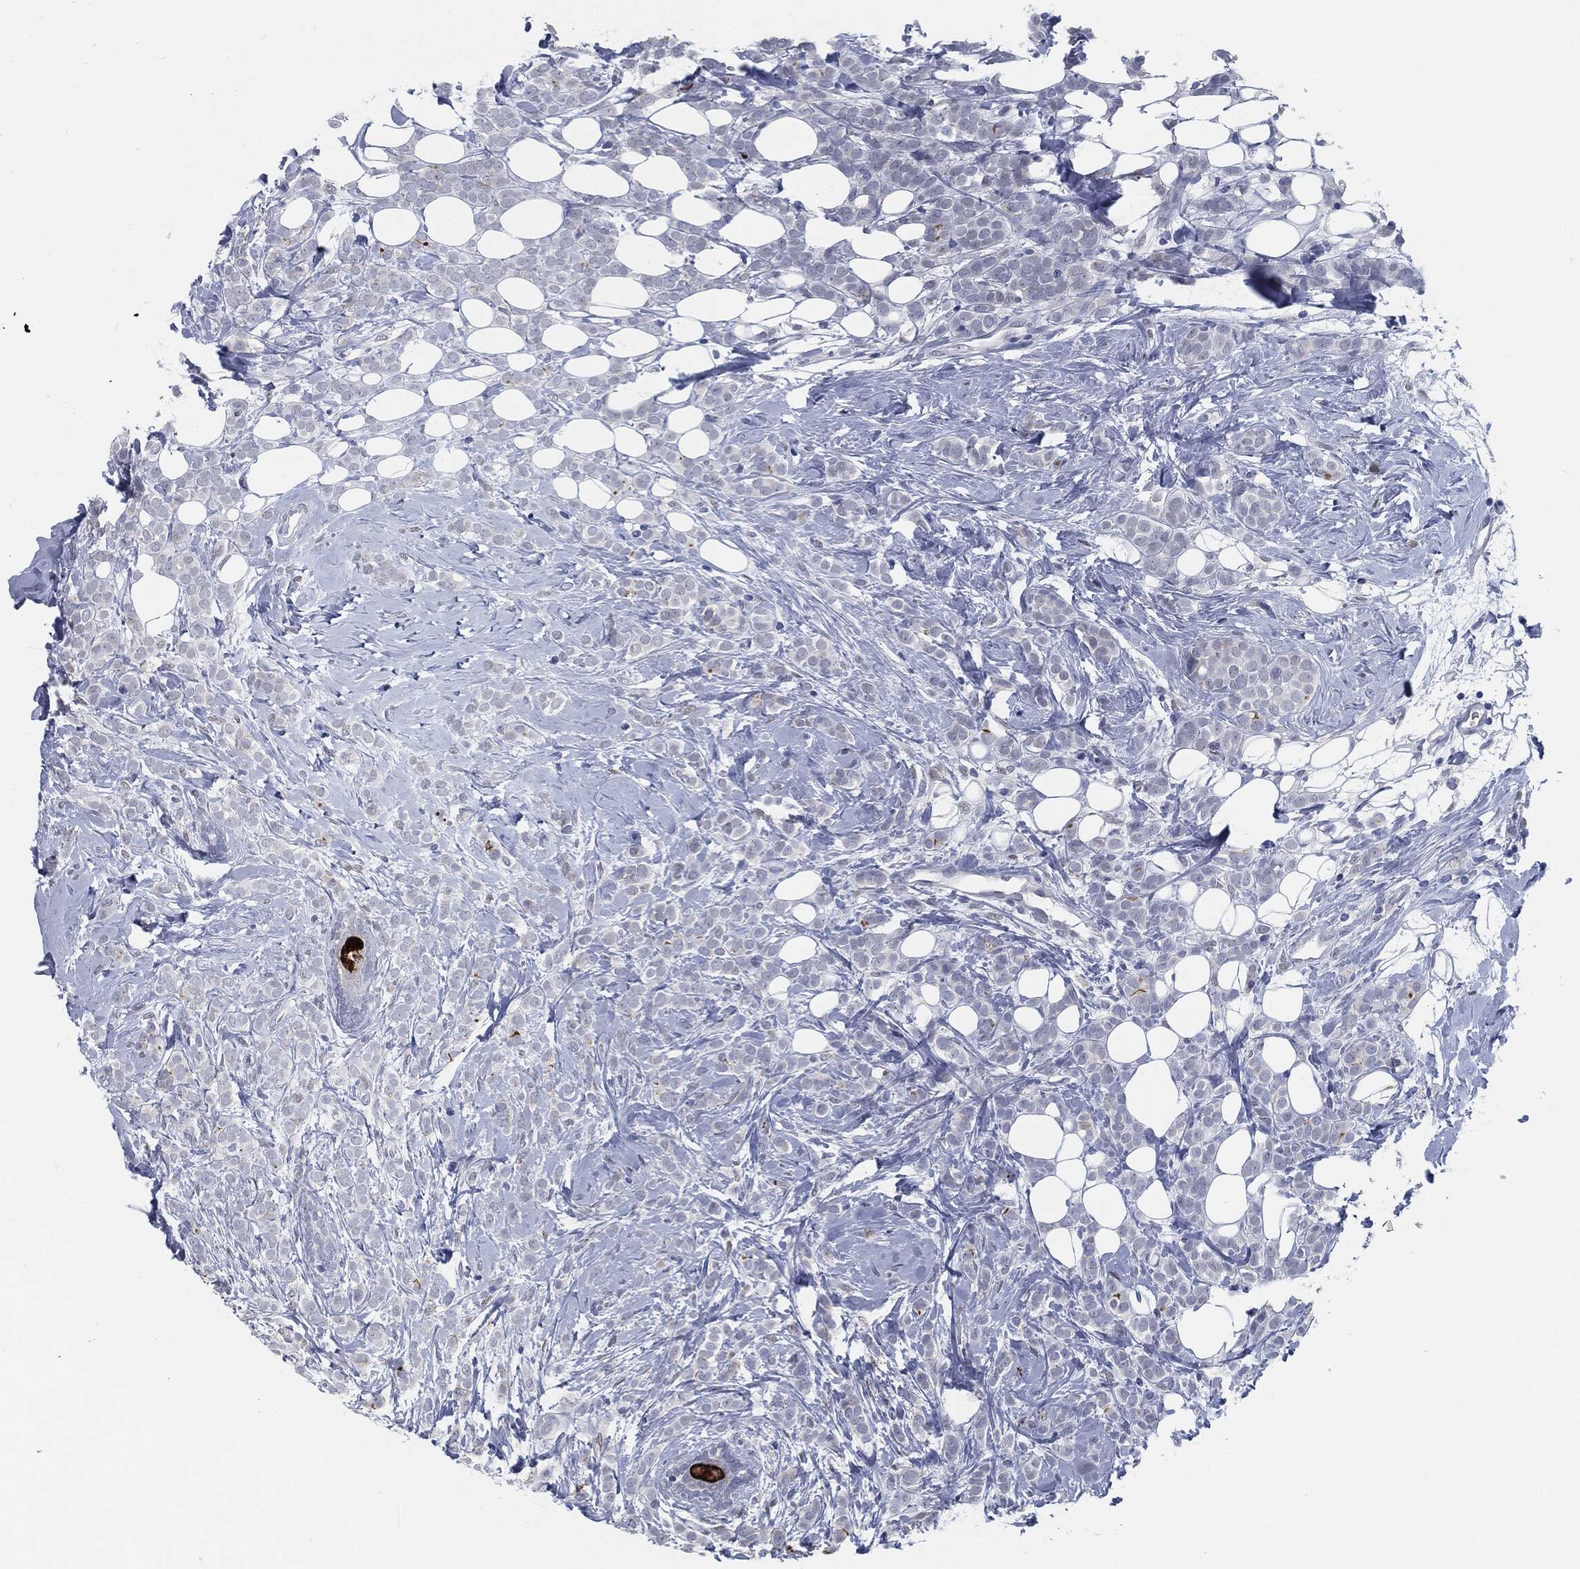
{"staining": {"intensity": "negative", "quantity": "none", "location": "none"}, "tissue": "breast cancer", "cell_type": "Tumor cells", "image_type": "cancer", "snomed": [{"axis": "morphology", "description": "Lobular carcinoma"}, {"axis": "topography", "description": "Breast"}], "caption": "Human breast cancer stained for a protein using immunohistochemistry (IHC) shows no staining in tumor cells.", "gene": "PROM1", "patient": {"sex": "female", "age": 49}}